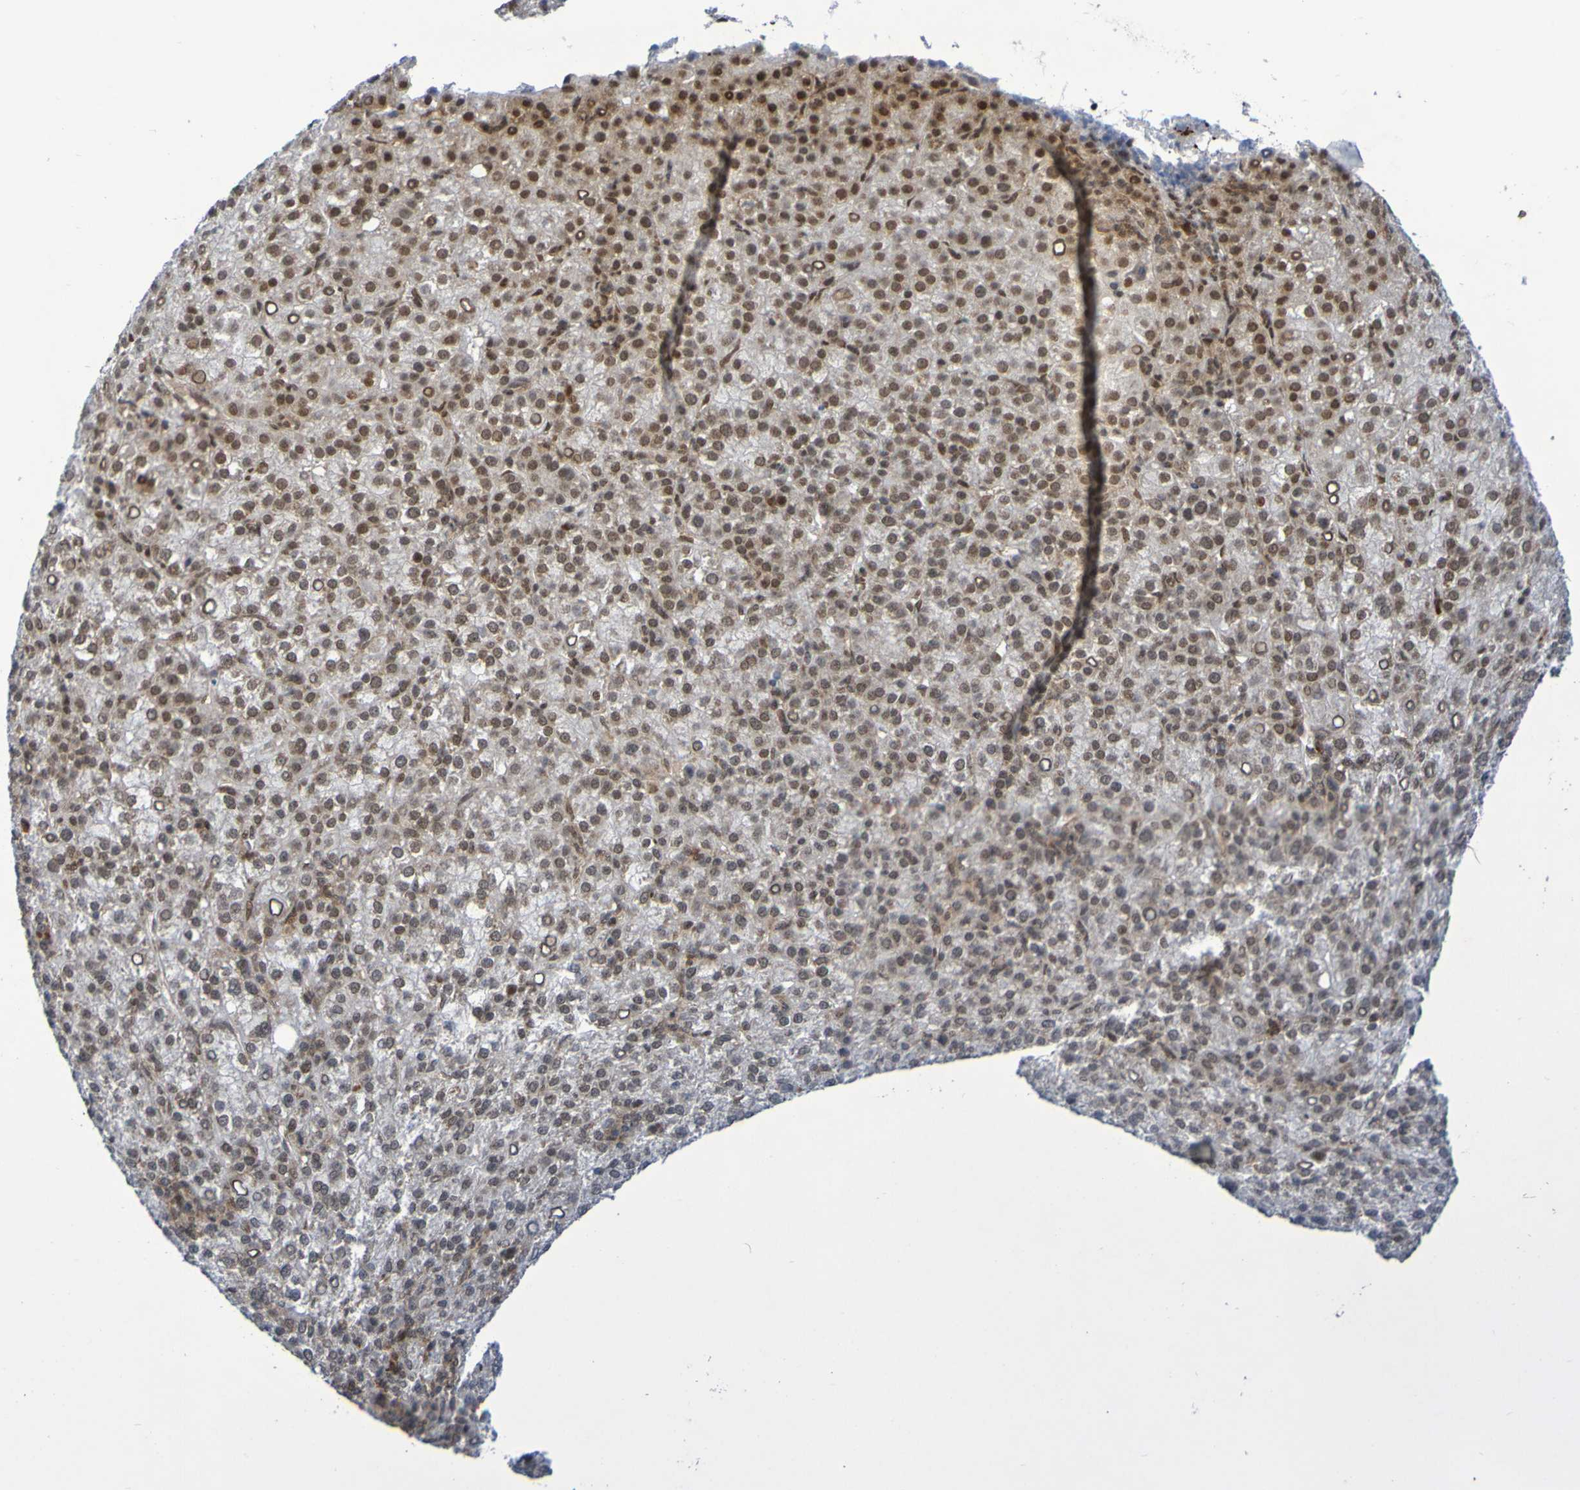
{"staining": {"intensity": "moderate", "quantity": ">75%", "location": "cytoplasmic/membranous,nuclear"}, "tissue": "liver cancer", "cell_type": "Tumor cells", "image_type": "cancer", "snomed": [{"axis": "morphology", "description": "Carcinoma, Hepatocellular, NOS"}, {"axis": "topography", "description": "Liver"}], "caption": "Immunohistochemistry (IHC) photomicrograph of liver cancer stained for a protein (brown), which reveals medium levels of moderate cytoplasmic/membranous and nuclear staining in about >75% of tumor cells.", "gene": "ITLN1", "patient": {"sex": "female", "age": 58}}